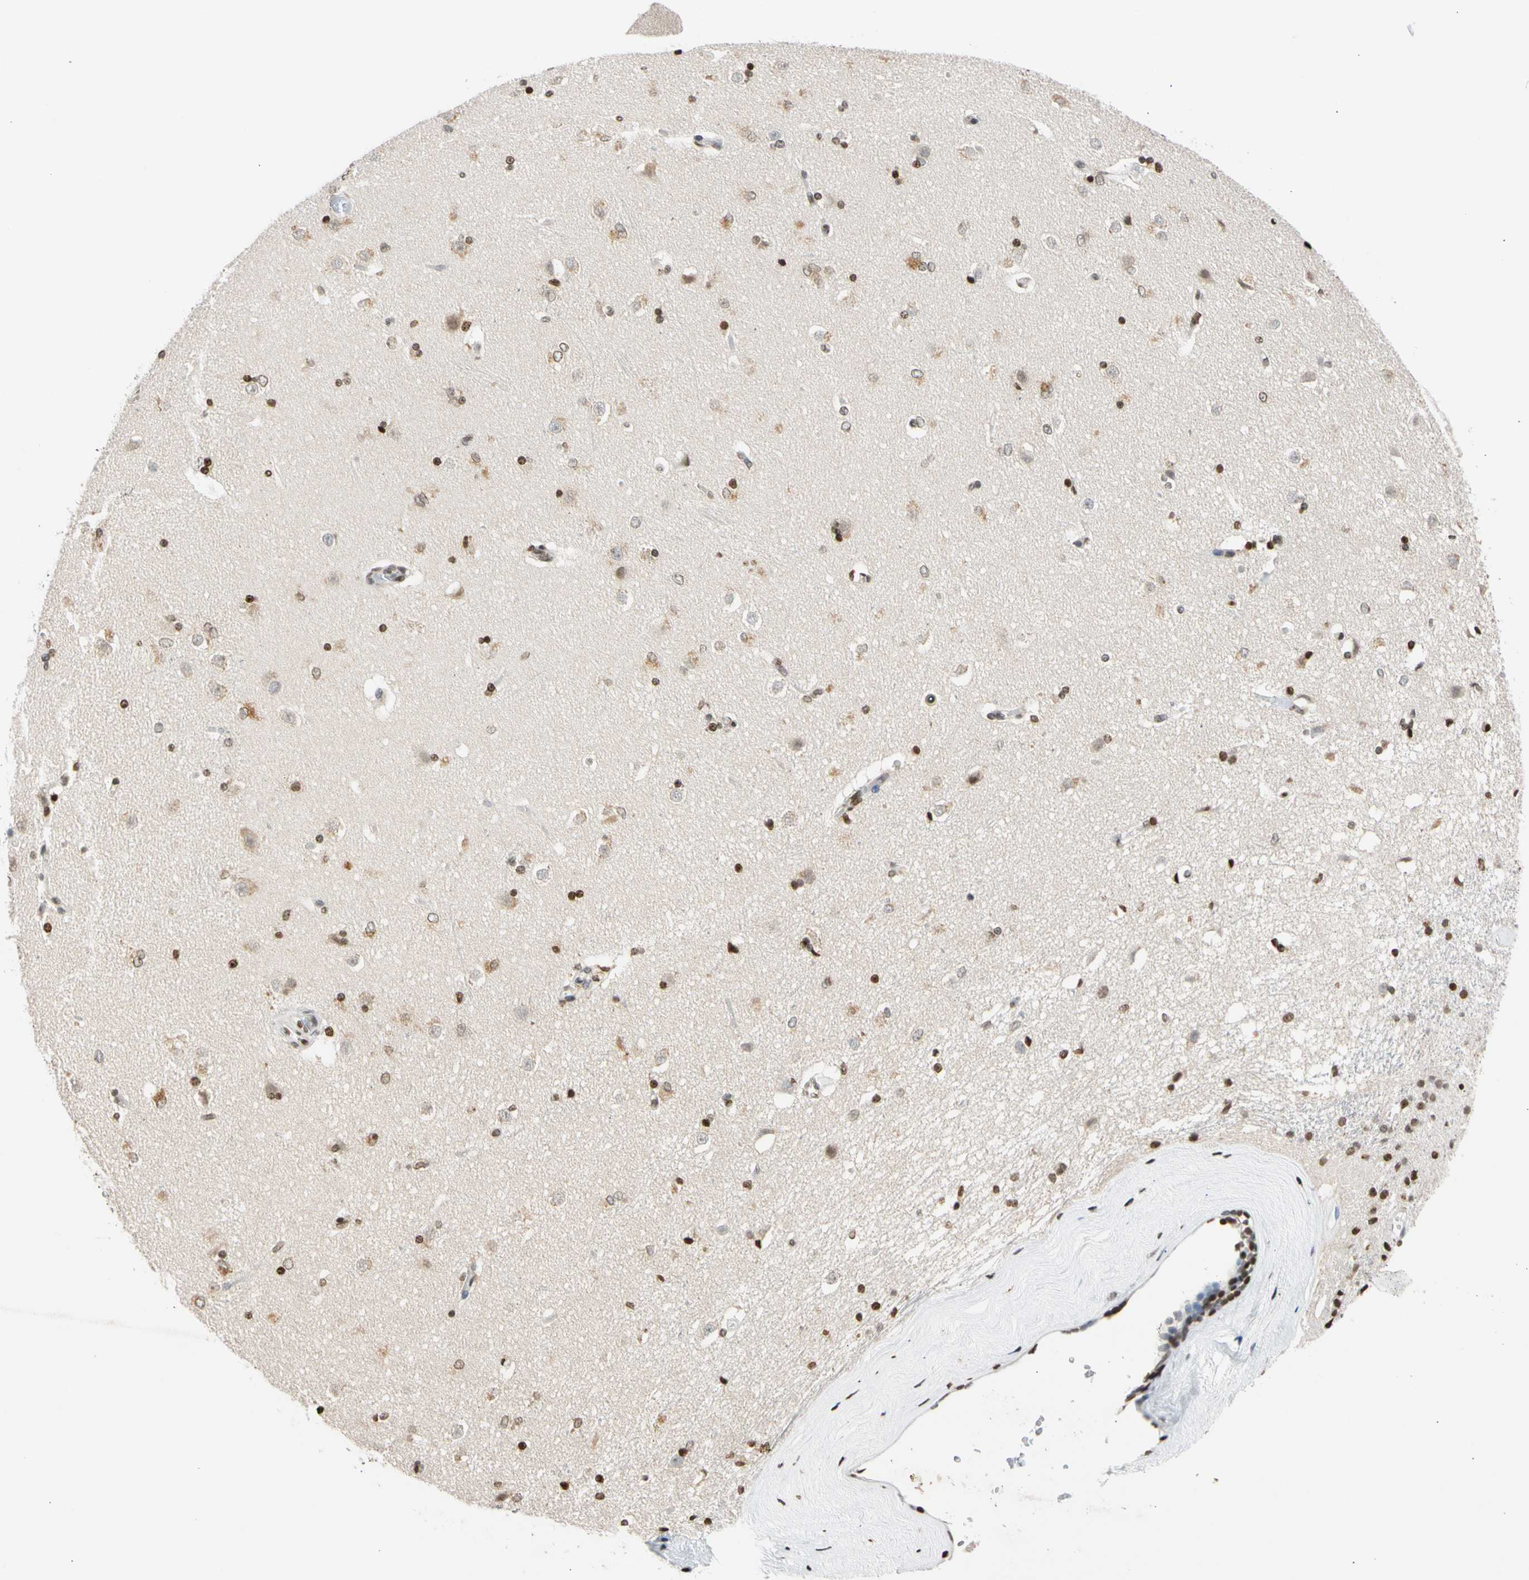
{"staining": {"intensity": "weak", "quantity": "25%-75%", "location": "nuclear"}, "tissue": "caudate", "cell_type": "Glial cells", "image_type": "normal", "snomed": [{"axis": "morphology", "description": "Normal tissue, NOS"}, {"axis": "topography", "description": "Lateral ventricle wall"}], "caption": "Protein expression by immunohistochemistry reveals weak nuclear expression in about 25%-75% of glial cells in benign caudate.", "gene": "GPX4", "patient": {"sex": "female", "age": 19}}